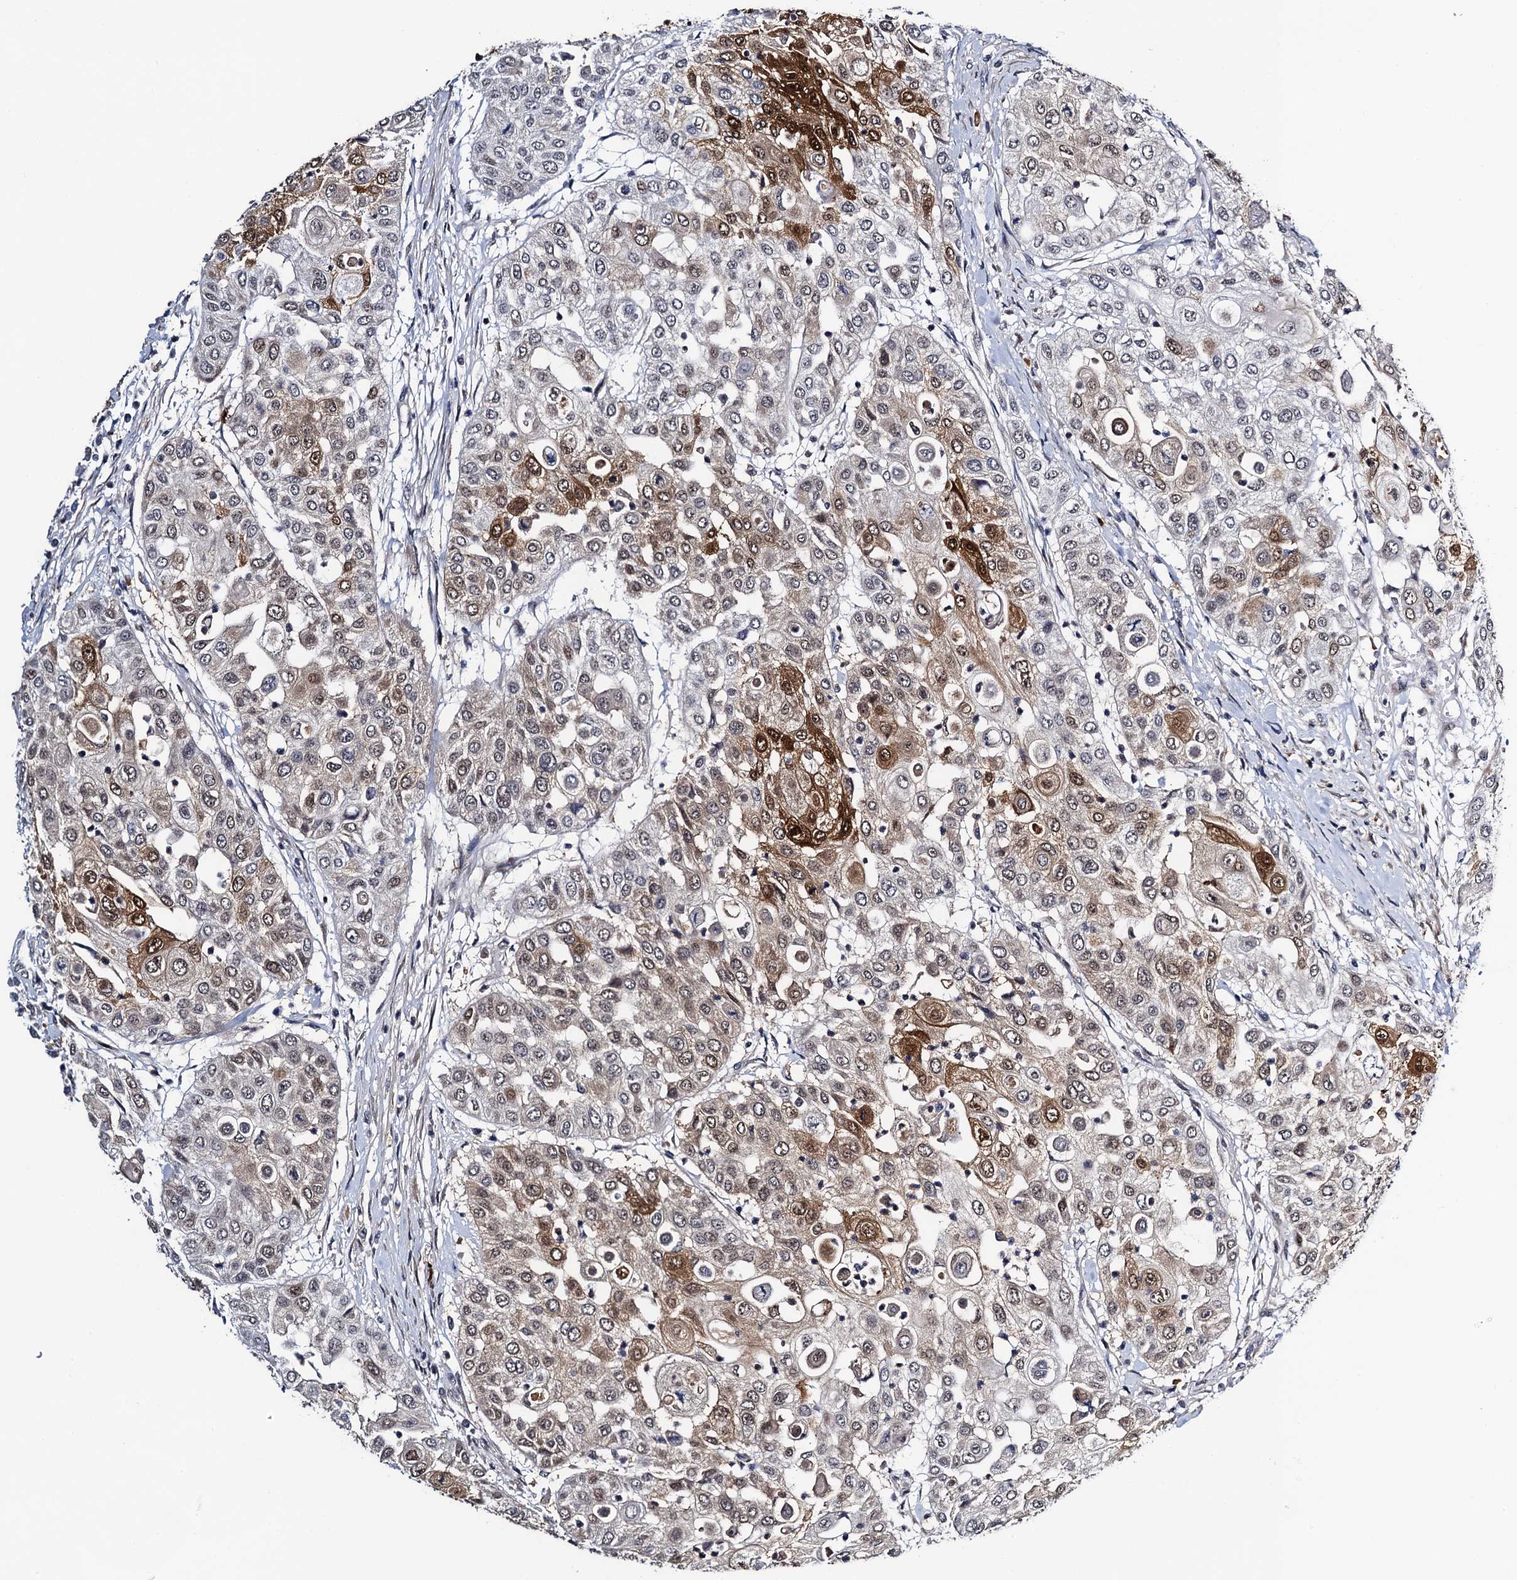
{"staining": {"intensity": "moderate", "quantity": "25%-75%", "location": "cytoplasmic/membranous,nuclear"}, "tissue": "urothelial cancer", "cell_type": "Tumor cells", "image_type": "cancer", "snomed": [{"axis": "morphology", "description": "Urothelial carcinoma, High grade"}, {"axis": "topography", "description": "Urinary bladder"}], "caption": "A high-resolution histopathology image shows immunohistochemistry staining of urothelial cancer, which displays moderate cytoplasmic/membranous and nuclear expression in about 25%-75% of tumor cells.", "gene": "FAM222A", "patient": {"sex": "female", "age": 79}}